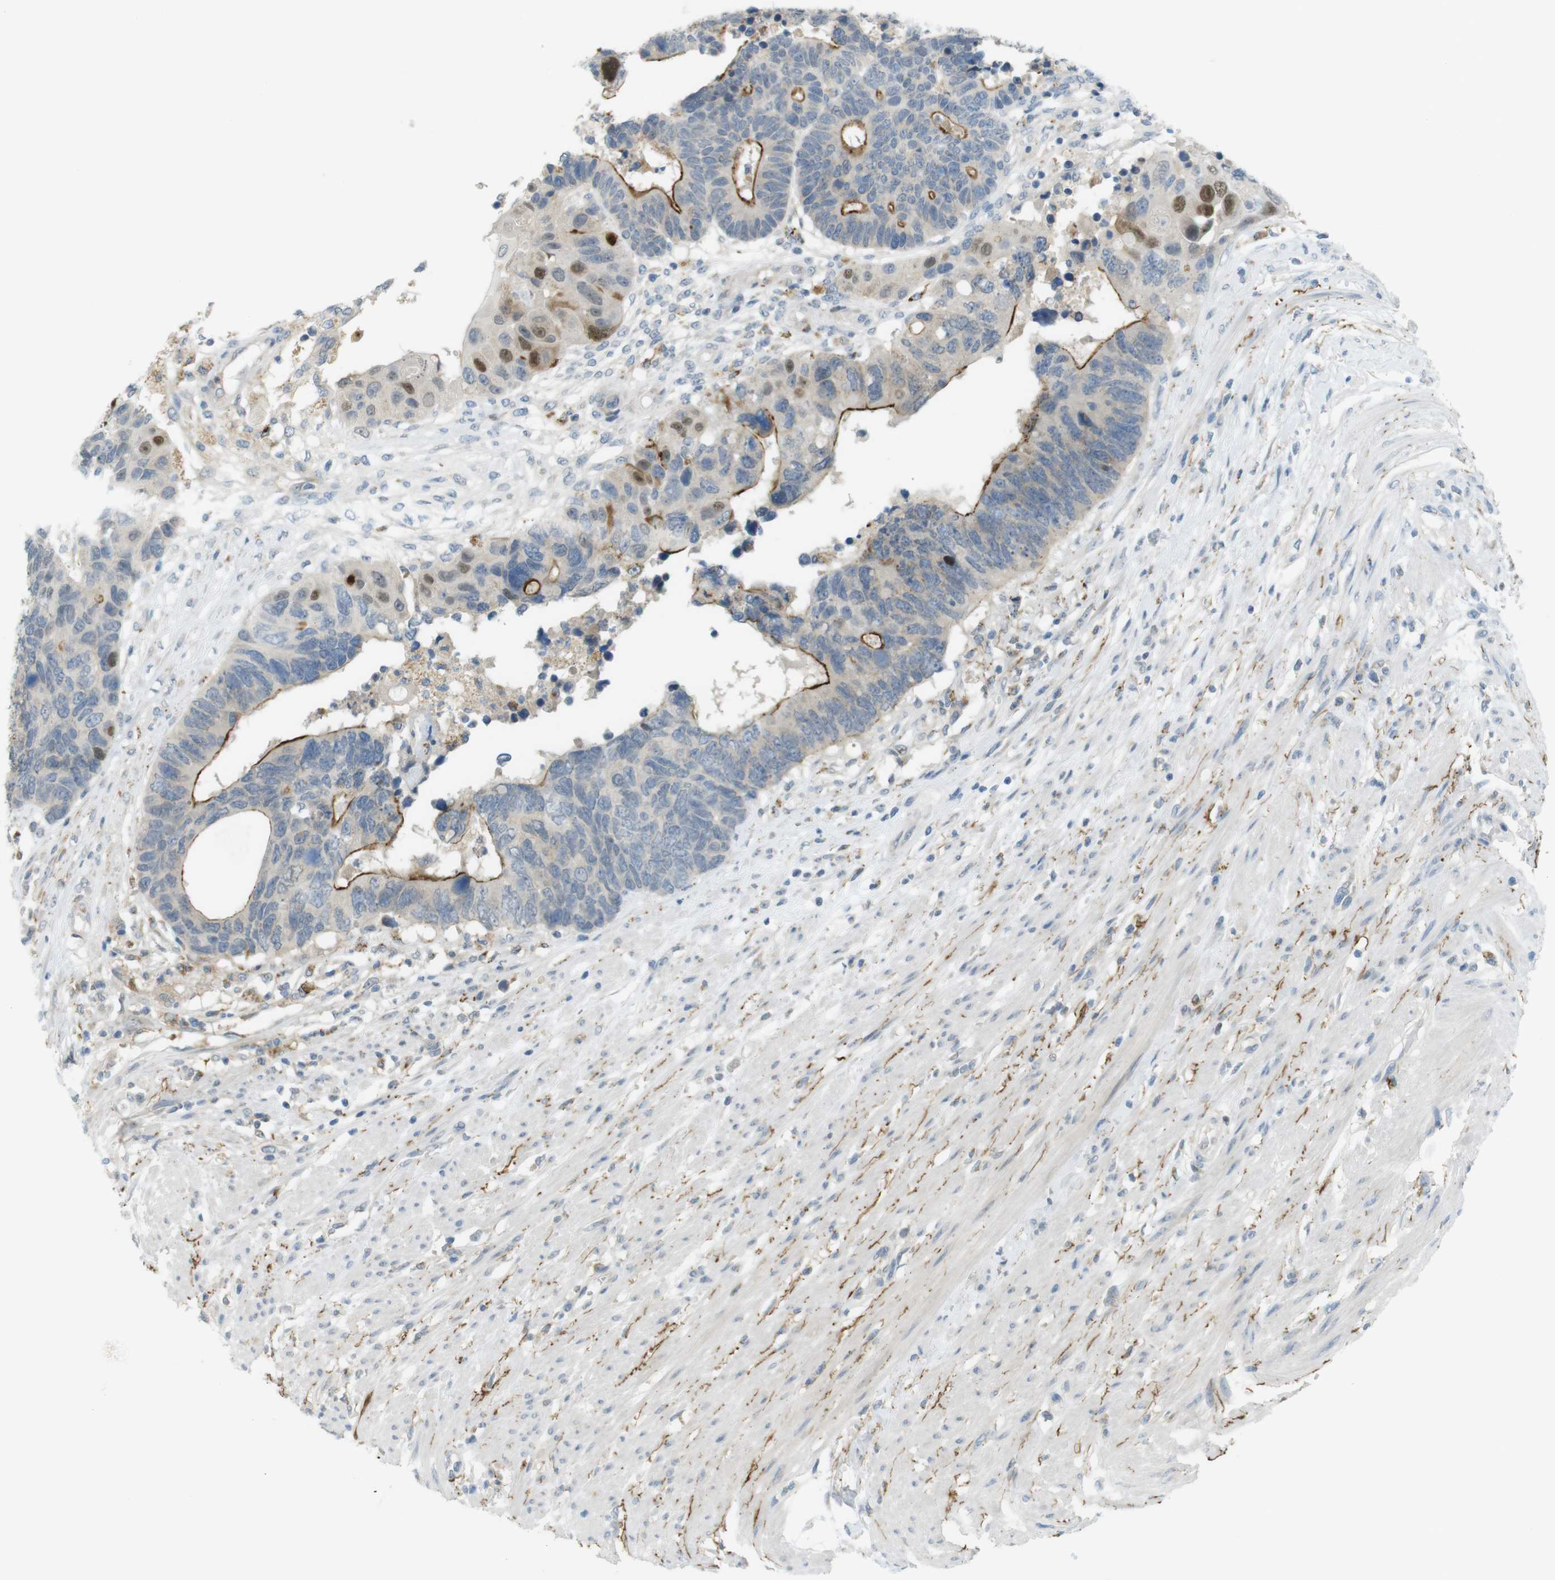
{"staining": {"intensity": "moderate", "quantity": "25%-75%", "location": "cytoplasmic/membranous"}, "tissue": "colorectal cancer", "cell_type": "Tumor cells", "image_type": "cancer", "snomed": [{"axis": "morphology", "description": "Adenocarcinoma, NOS"}, {"axis": "topography", "description": "Rectum"}], "caption": "IHC photomicrograph of colorectal cancer stained for a protein (brown), which reveals medium levels of moderate cytoplasmic/membranous staining in approximately 25%-75% of tumor cells.", "gene": "UGT8", "patient": {"sex": "male", "age": 51}}